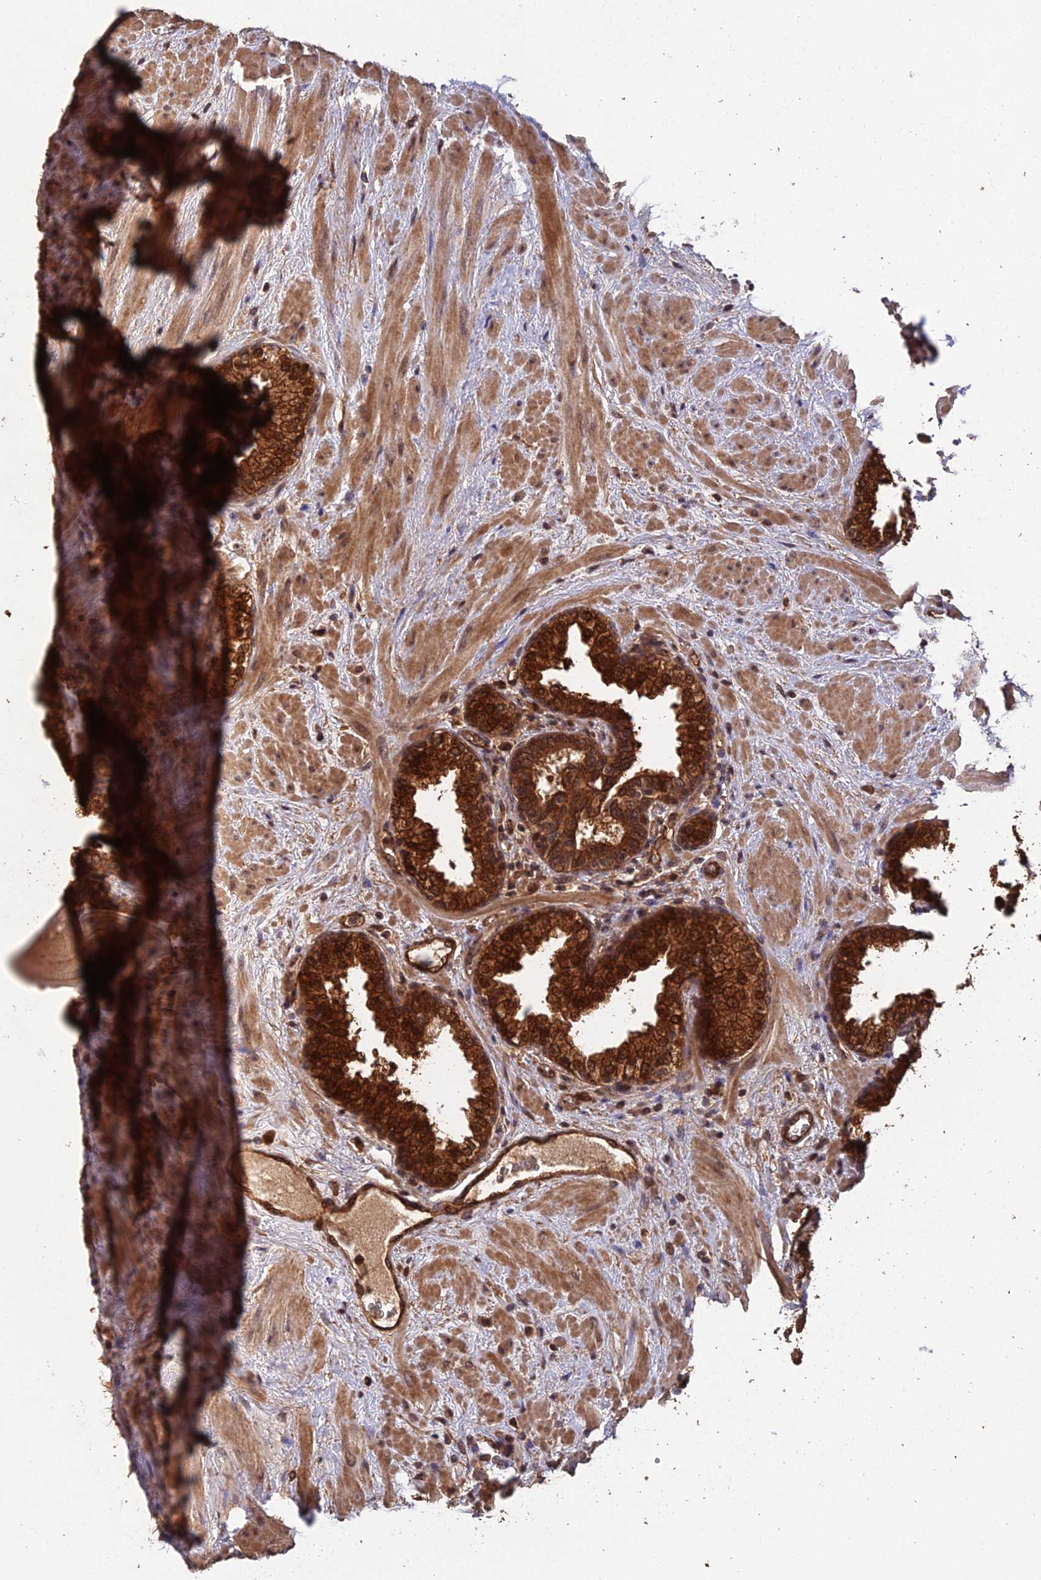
{"staining": {"intensity": "strong", "quantity": ">75%", "location": "cytoplasmic/membranous,nuclear"}, "tissue": "prostate", "cell_type": "Glandular cells", "image_type": "normal", "snomed": [{"axis": "morphology", "description": "Normal tissue, NOS"}, {"axis": "topography", "description": "Prostate"}], "caption": "The image shows staining of benign prostate, revealing strong cytoplasmic/membranous,nuclear protein expression (brown color) within glandular cells. (IHC, brightfield microscopy, high magnification).", "gene": "RALGAPA2", "patient": {"sex": "male", "age": 51}}